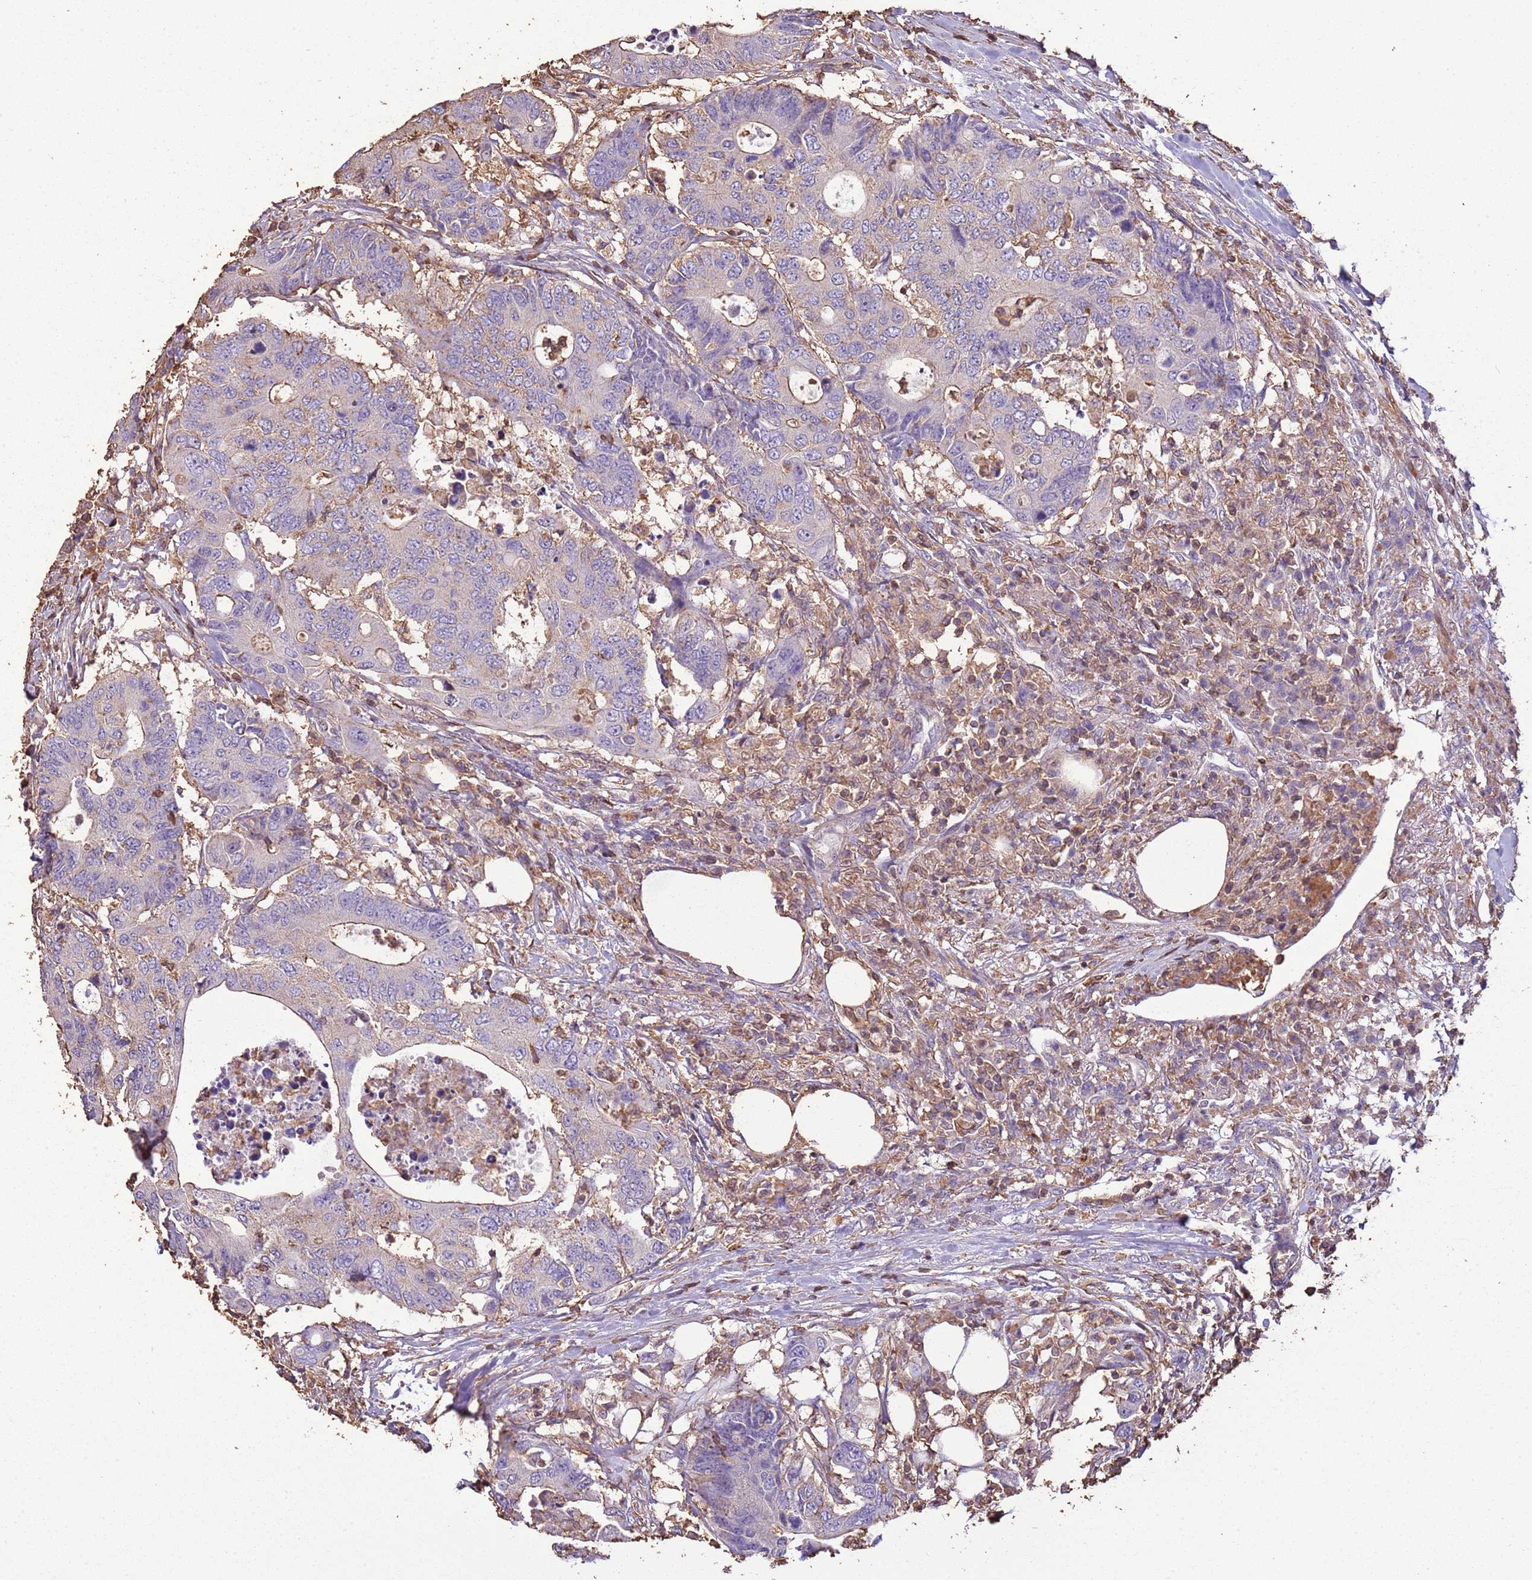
{"staining": {"intensity": "weak", "quantity": "<25%", "location": "cytoplasmic/membranous"}, "tissue": "colorectal cancer", "cell_type": "Tumor cells", "image_type": "cancer", "snomed": [{"axis": "morphology", "description": "Adenocarcinoma, NOS"}, {"axis": "topography", "description": "Colon"}], "caption": "High power microscopy micrograph of an immunohistochemistry micrograph of colorectal adenocarcinoma, revealing no significant staining in tumor cells.", "gene": "ARL10", "patient": {"sex": "male", "age": 71}}